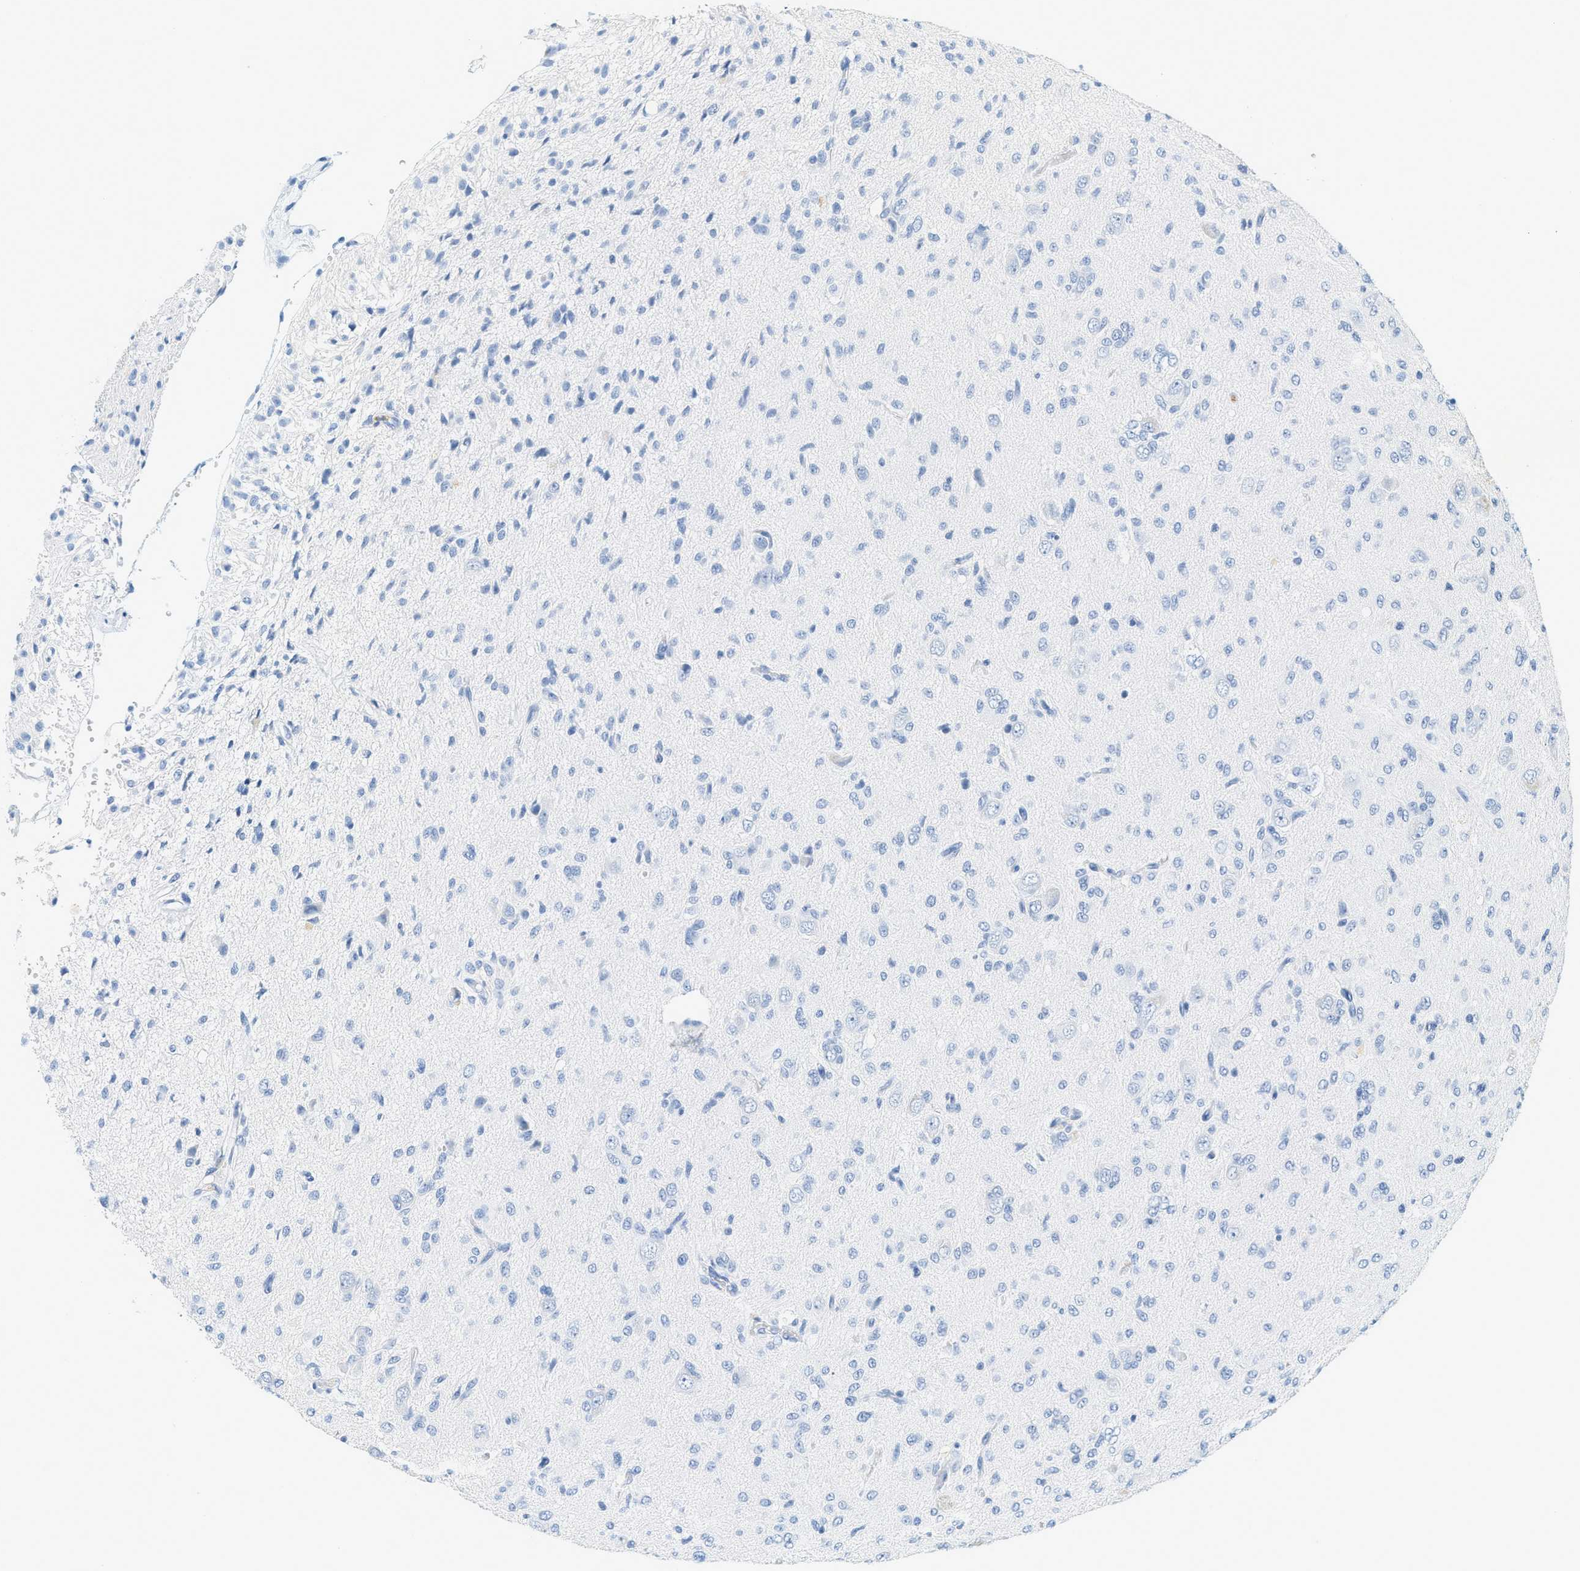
{"staining": {"intensity": "negative", "quantity": "none", "location": "none"}, "tissue": "glioma", "cell_type": "Tumor cells", "image_type": "cancer", "snomed": [{"axis": "morphology", "description": "Glioma, malignant, High grade"}, {"axis": "topography", "description": "Brain"}], "caption": "Immunohistochemical staining of glioma displays no significant staining in tumor cells.", "gene": "LCN2", "patient": {"sex": "female", "age": 59}}